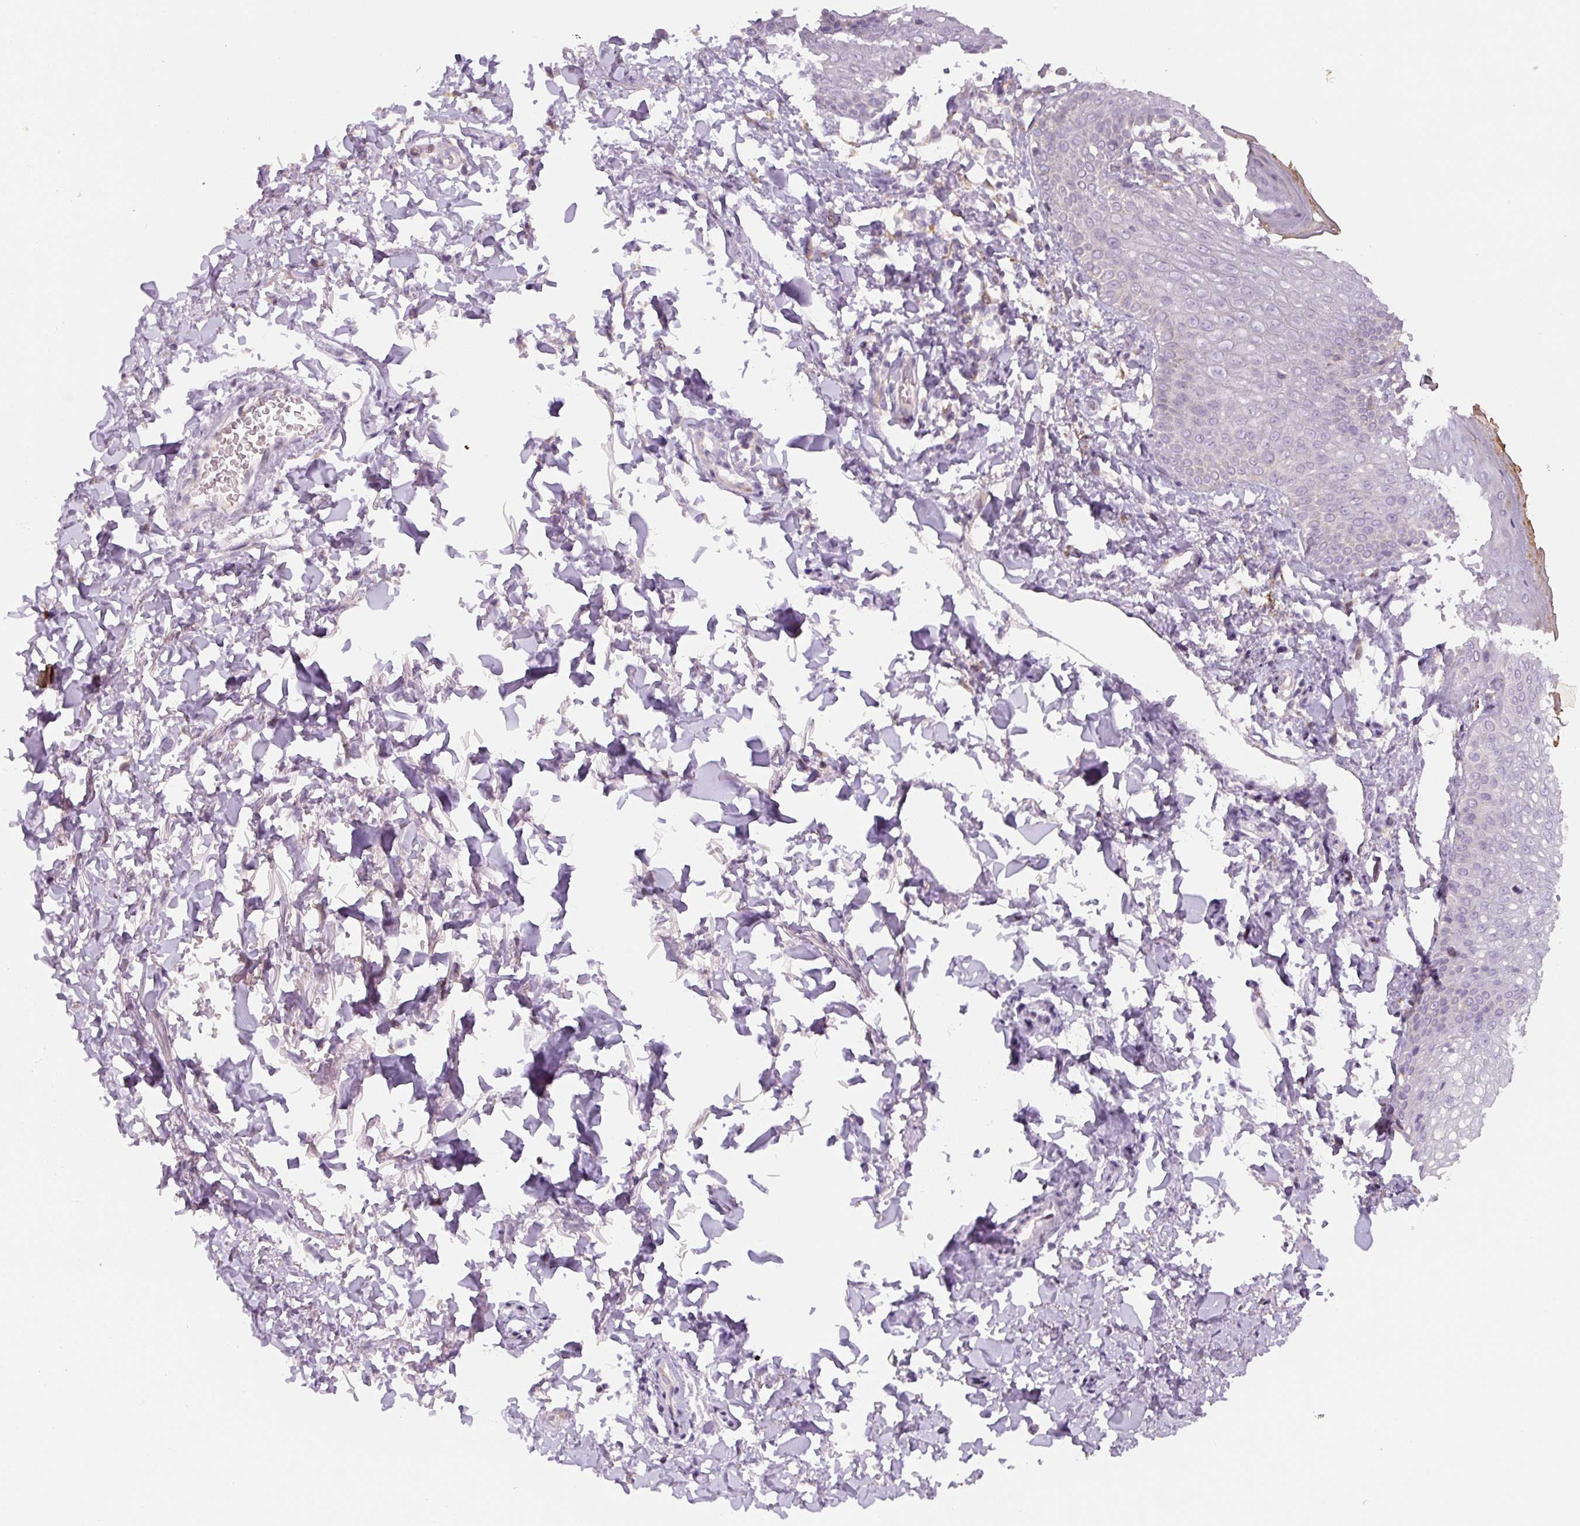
{"staining": {"intensity": "moderate", "quantity": "<25%", "location": "cytoplasmic/membranous"}, "tissue": "skin", "cell_type": "Epidermal cells", "image_type": "normal", "snomed": [{"axis": "morphology", "description": "Normal tissue, NOS"}, {"axis": "topography", "description": "Peripheral nerve tissue"}], "caption": "Immunohistochemistry (IHC) photomicrograph of unremarkable human skin stained for a protein (brown), which exhibits low levels of moderate cytoplasmic/membranous expression in about <25% of epidermal cells.", "gene": "YIF1B", "patient": {"sex": "male", "age": 51}}